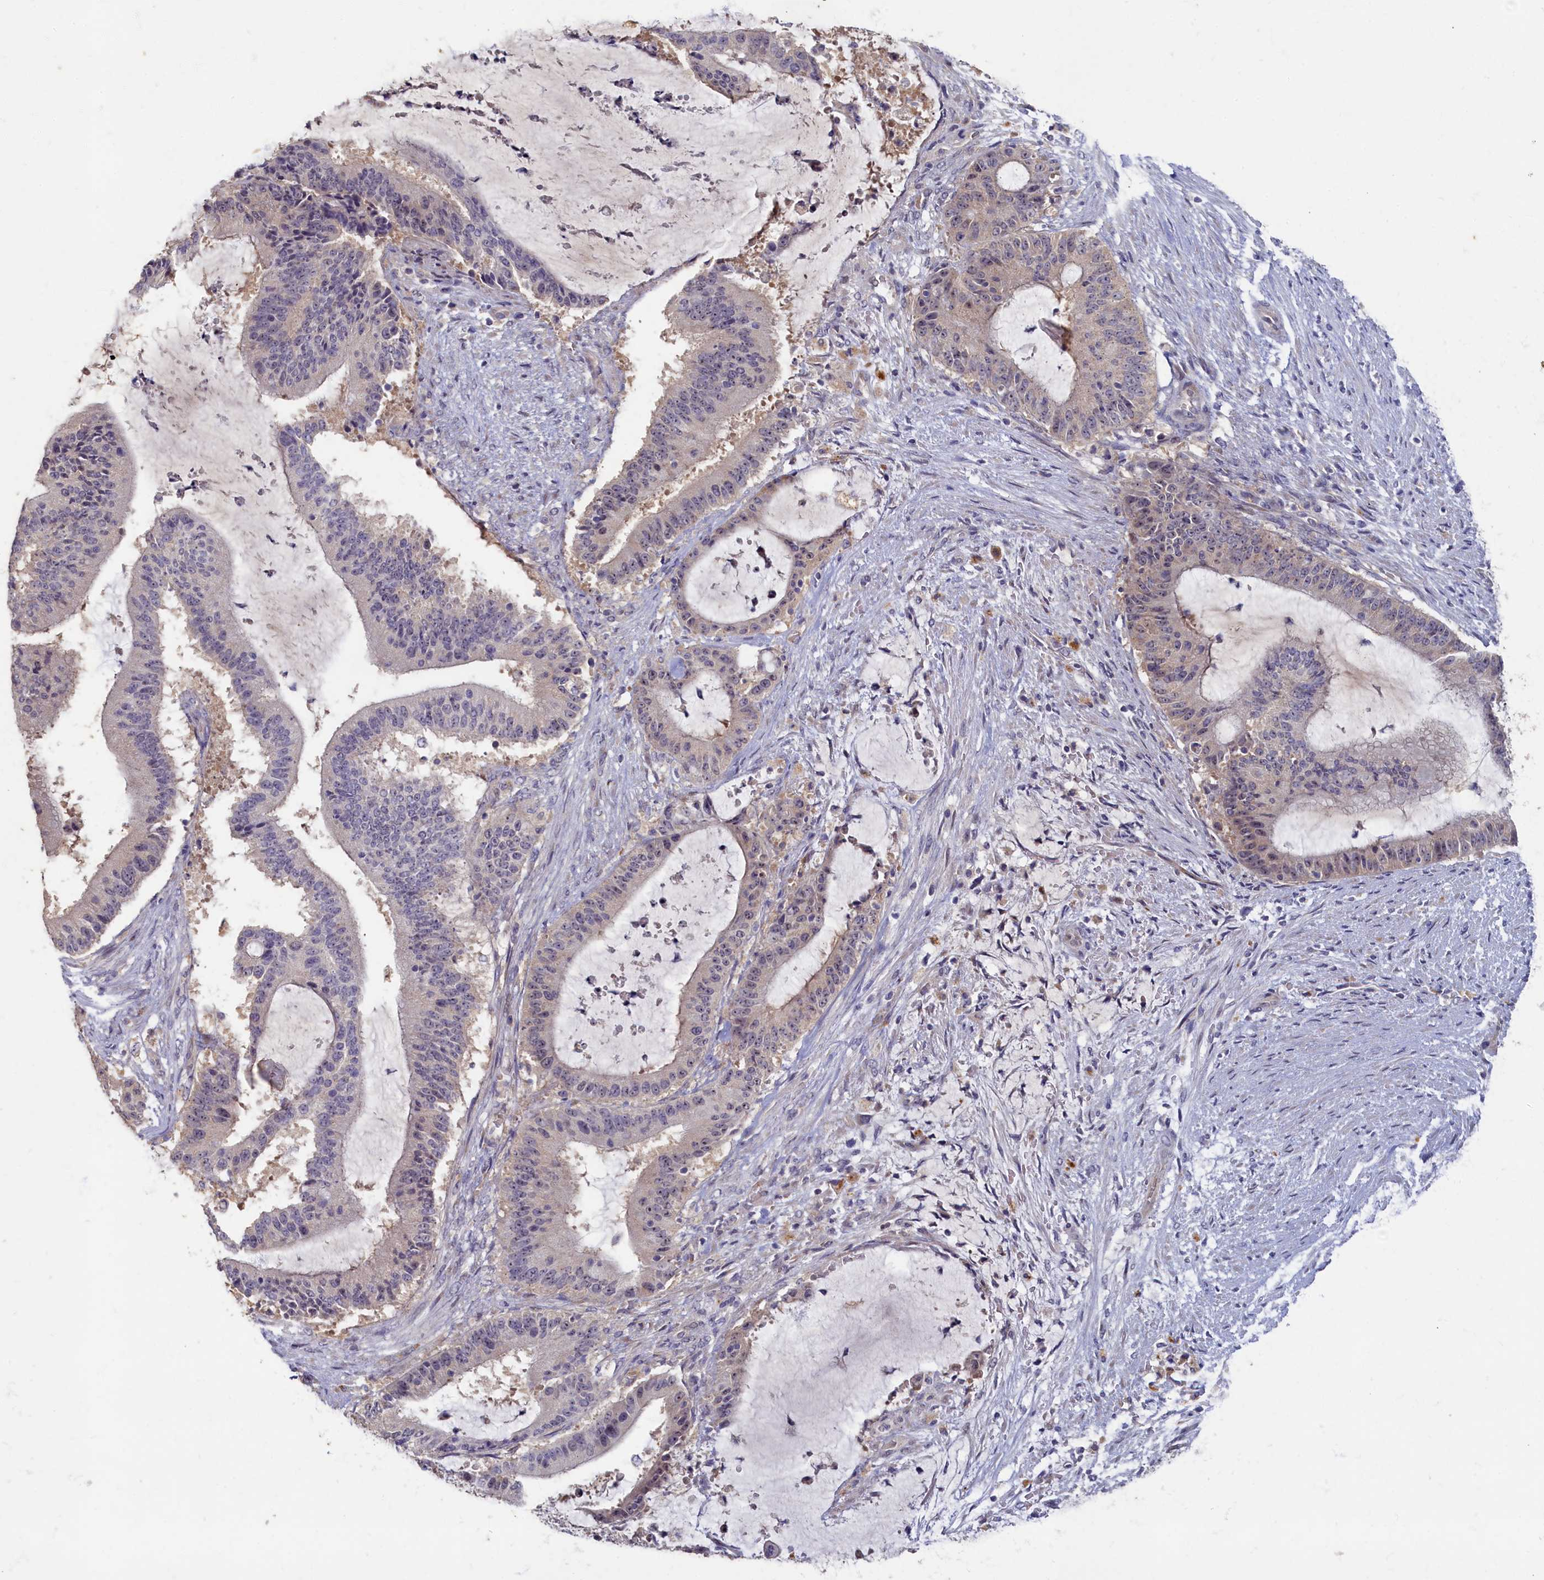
{"staining": {"intensity": "moderate", "quantity": "<25%", "location": "nuclear"}, "tissue": "liver cancer", "cell_type": "Tumor cells", "image_type": "cancer", "snomed": [{"axis": "morphology", "description": "Normal tissue, NOS"}, {"axis": "morphology", "description": "Cholangiocarcinoma"}, {"axis": "topography", "description": "Liver"}, {"axis": "topography", "description": "Peripheral nerve tissue"}], "caption": "IHC image of human liver cancer stained for a protein (brown), which displays low levels of moderate nuclear staining in approximately <25% of tumor cells.", "gene": "HUNK", "patient": {"sex": "female", "age": 73}}